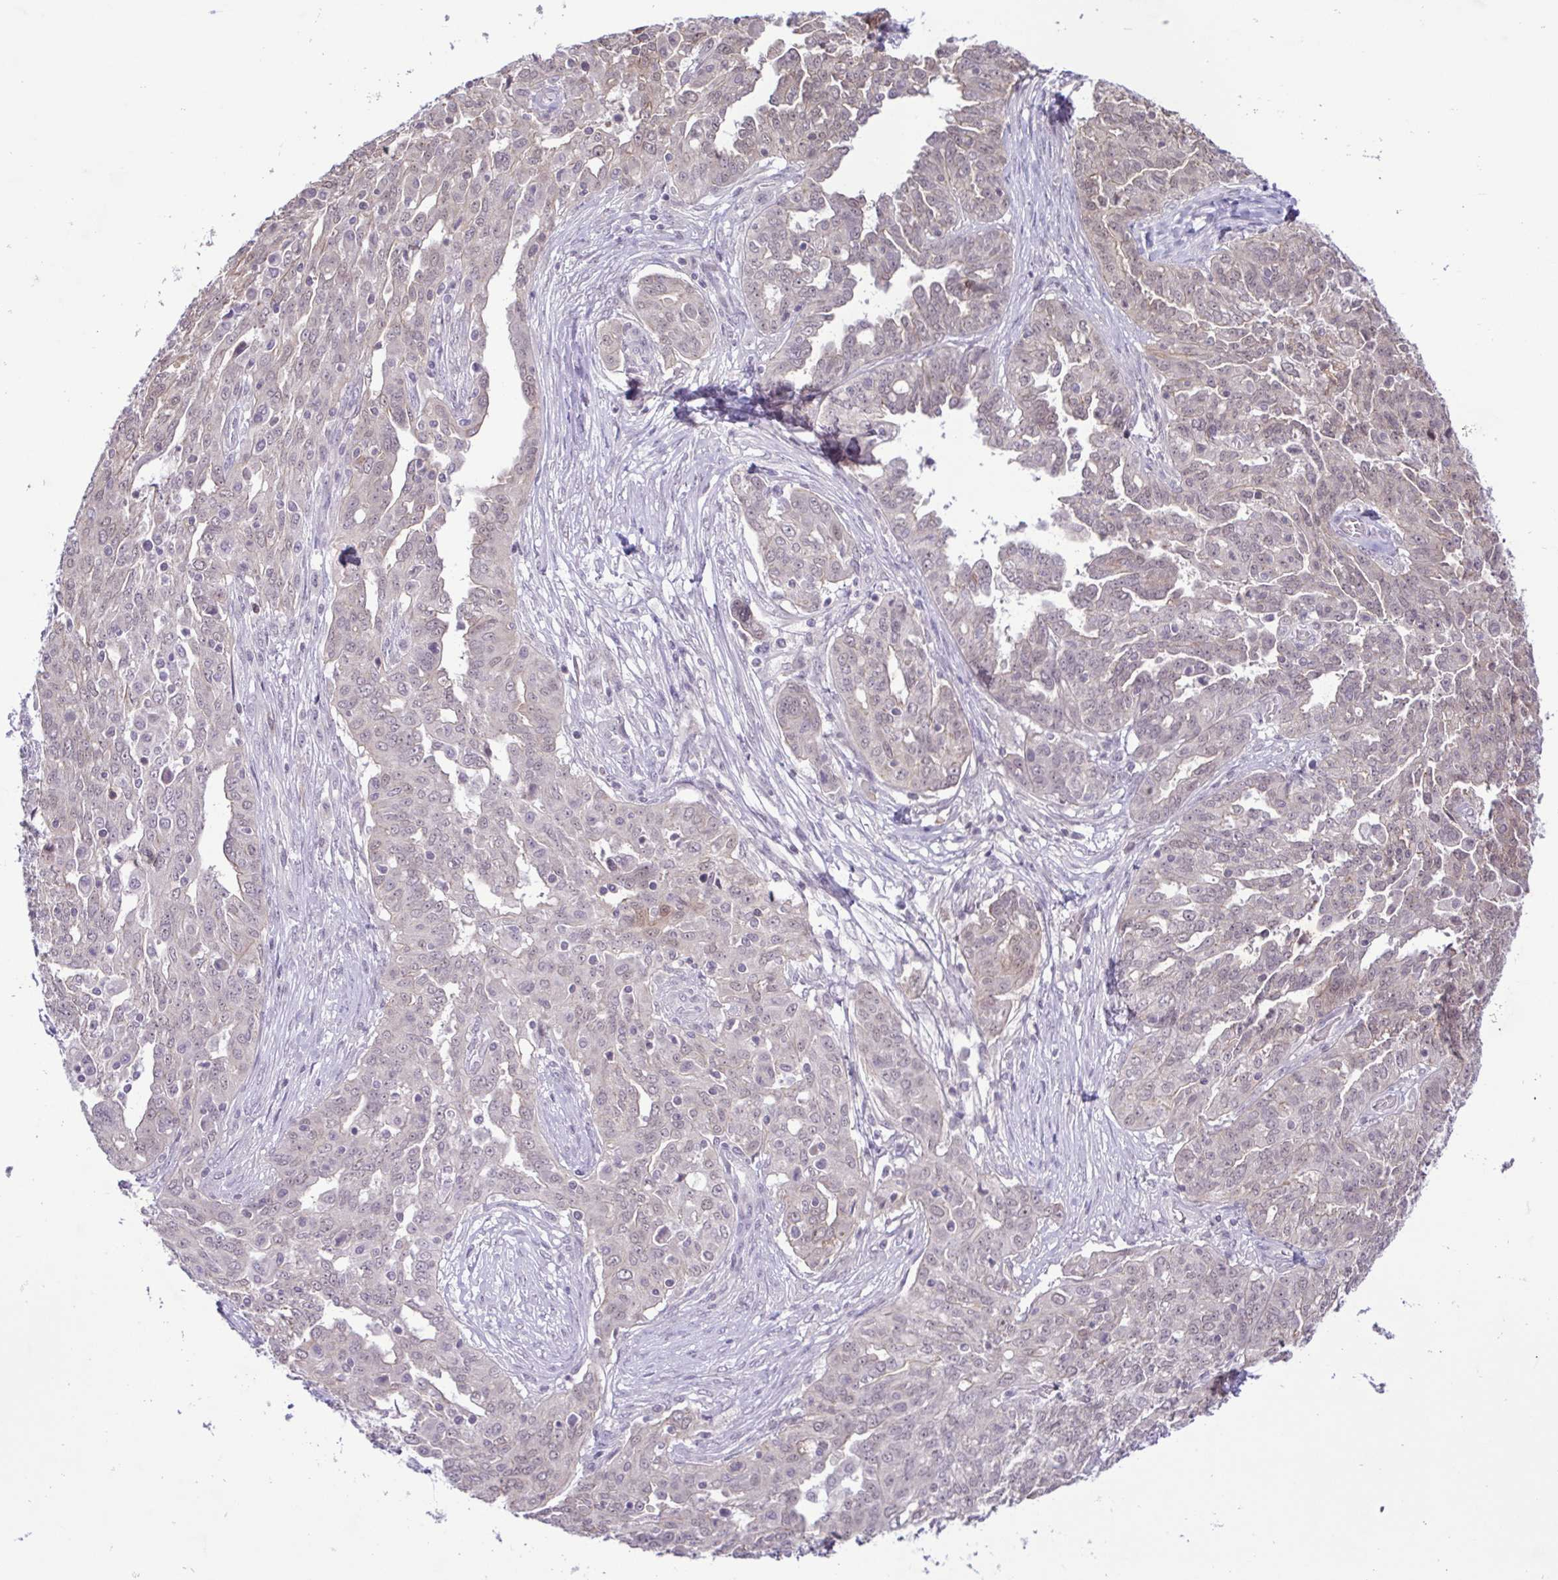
{"staining": {"intensity": "weak", "quantity": "<25%", "location": "nuclear"}, "tissue": "ovarian cancer", "cell_type": "Tumor cells", "image_type": "cancer", "snomed": [{"axis": "morphology", "description": "Cystadenocarcinoma, serous, NOS"}, {"axis": "topography", "description": "Ovary"}], "caption": "This photomicrograph is of serous cystadenocarcinoma (ovarian) stained with IHC to label a protein in brown with the nuclei are counter-stained blue. There is no expression in tumor cells.", "gene": "IL1RN", "patient": {"sex": "female", "age": 67}}